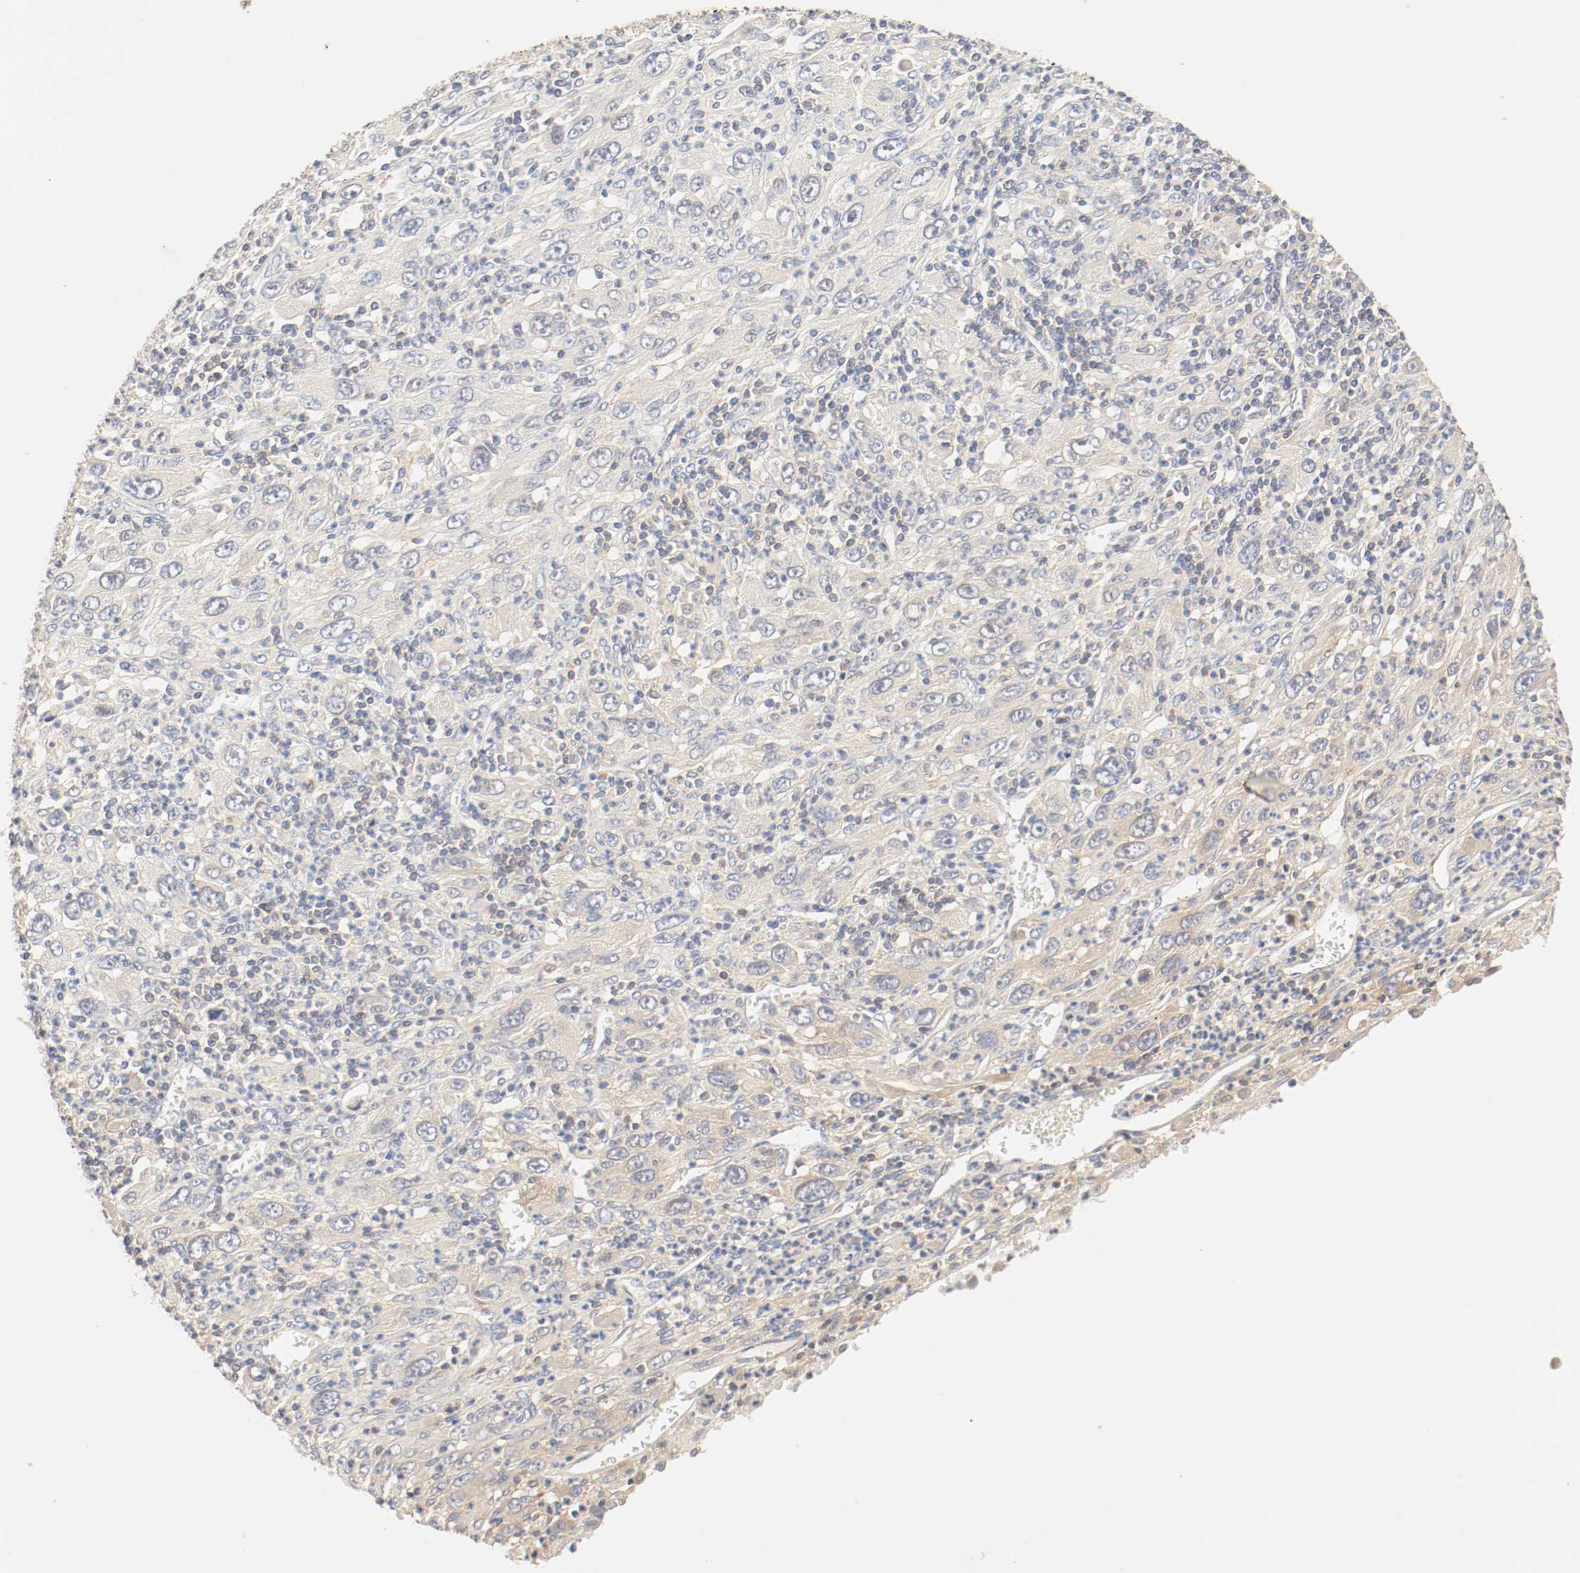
{"staining": {"intensity": "weak", "quantity": "<25%", "location": "cytoplasmic/membranous"}, "tissue": "melanoma", "cell_type": "Tumor cells", "image_type": "cancer", "snomed": [{"axis": "morphology", "description": "Malignant melanoma, Metastatic site"}, {"axis": "topography", "description": "Skin"}], "caption": "A histopathology image of human malignant melanoma (metastatic site) is negative for staining in tumor cells.", "gene": "GIT1", "patient": {"sex": "female", "age": 56}}